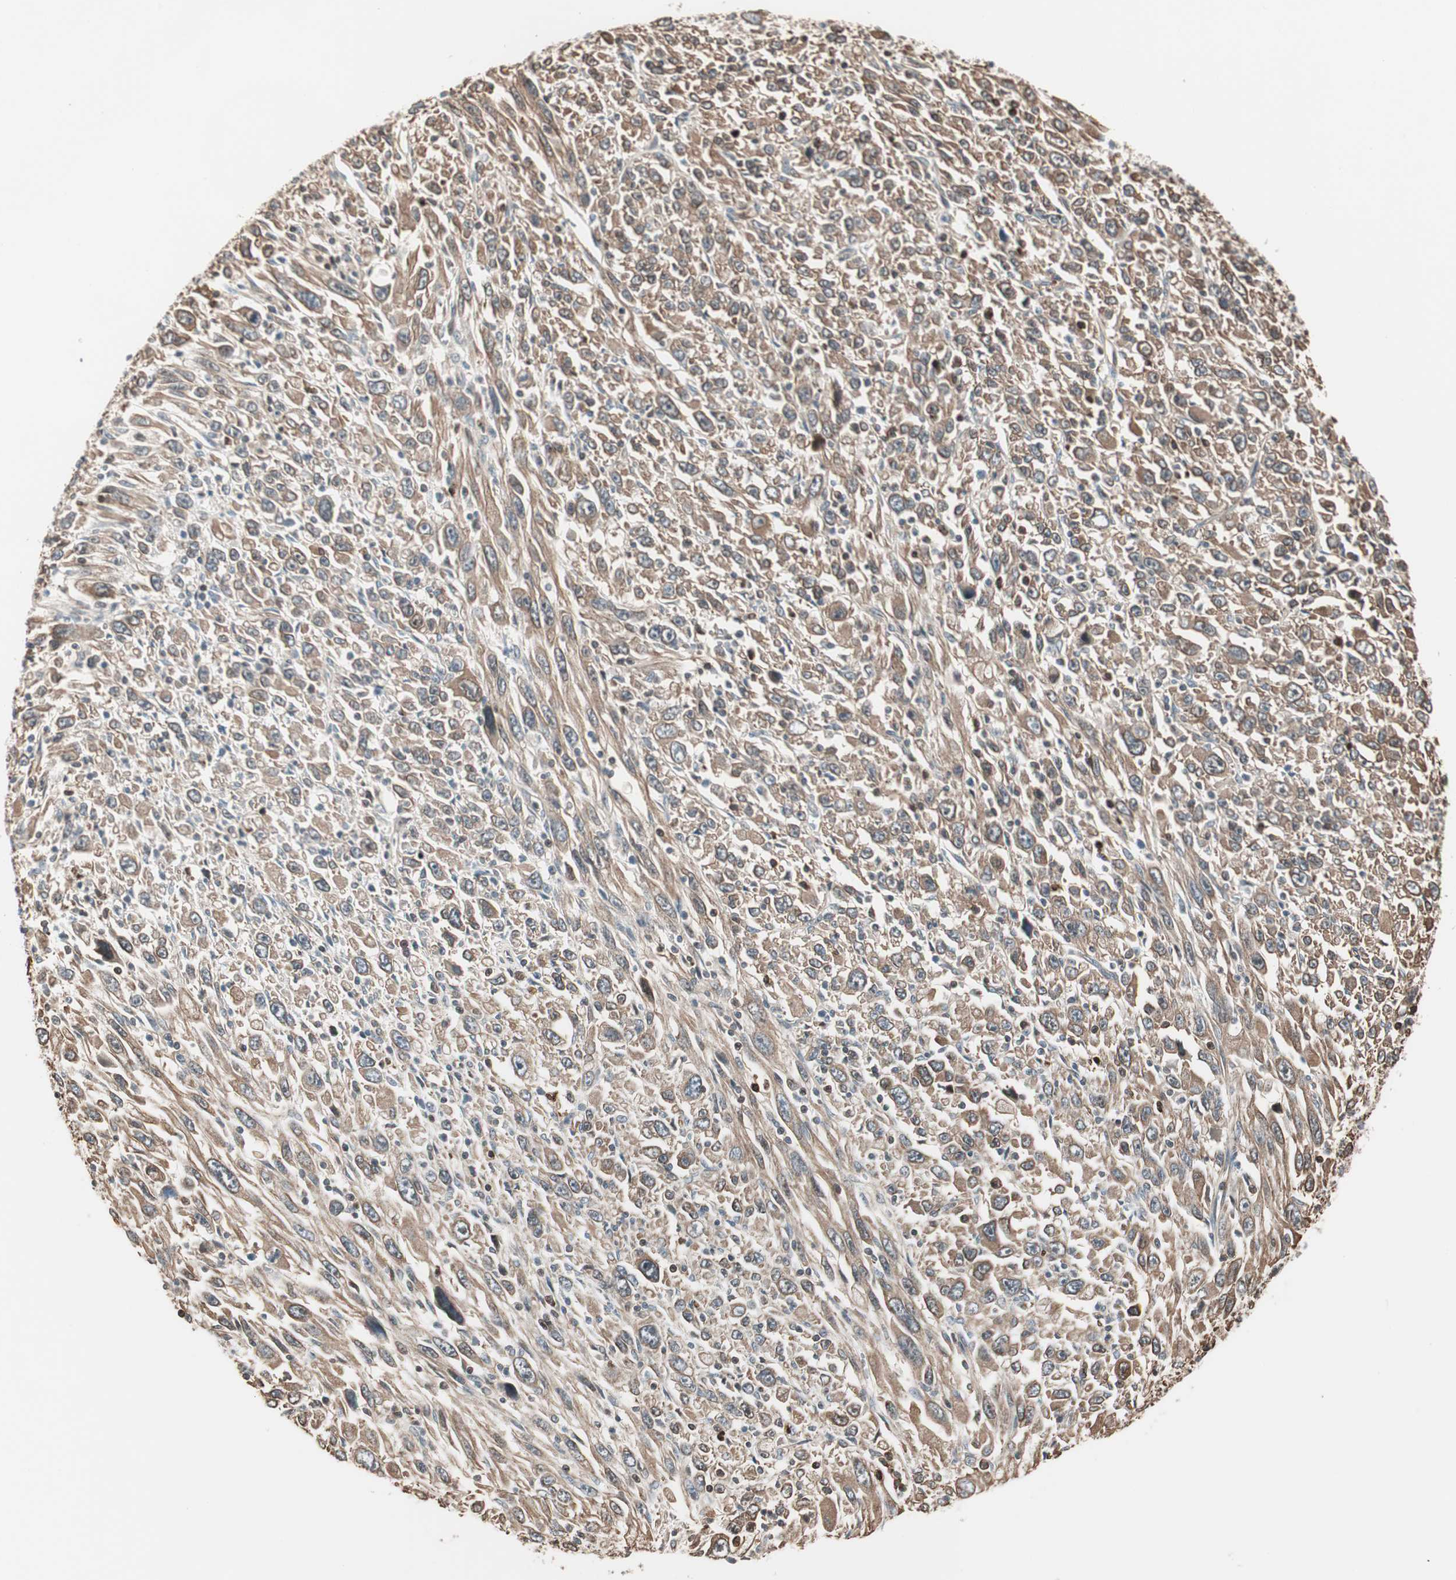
{"staining": {"intensity": "weak", "quantity": ">75%", "location": "cytoplasmic/membranous"}, "tissue": "melanoma", "cell_type": "Tumor cells", "image_type": "cancer", "snomed": [{"axis": "morphology", "description": "Malignant melanoma, Metastatic site"}, {"axis": "topography", "description": "Skin"}], "caption": "This image reveals IHC staining of melanoma, with low weak cytoplasmic/membranous staining in about >75% of tumor cells.", "gene": "MAD2L2", "patient": {"sex": "female", "age": 56}}